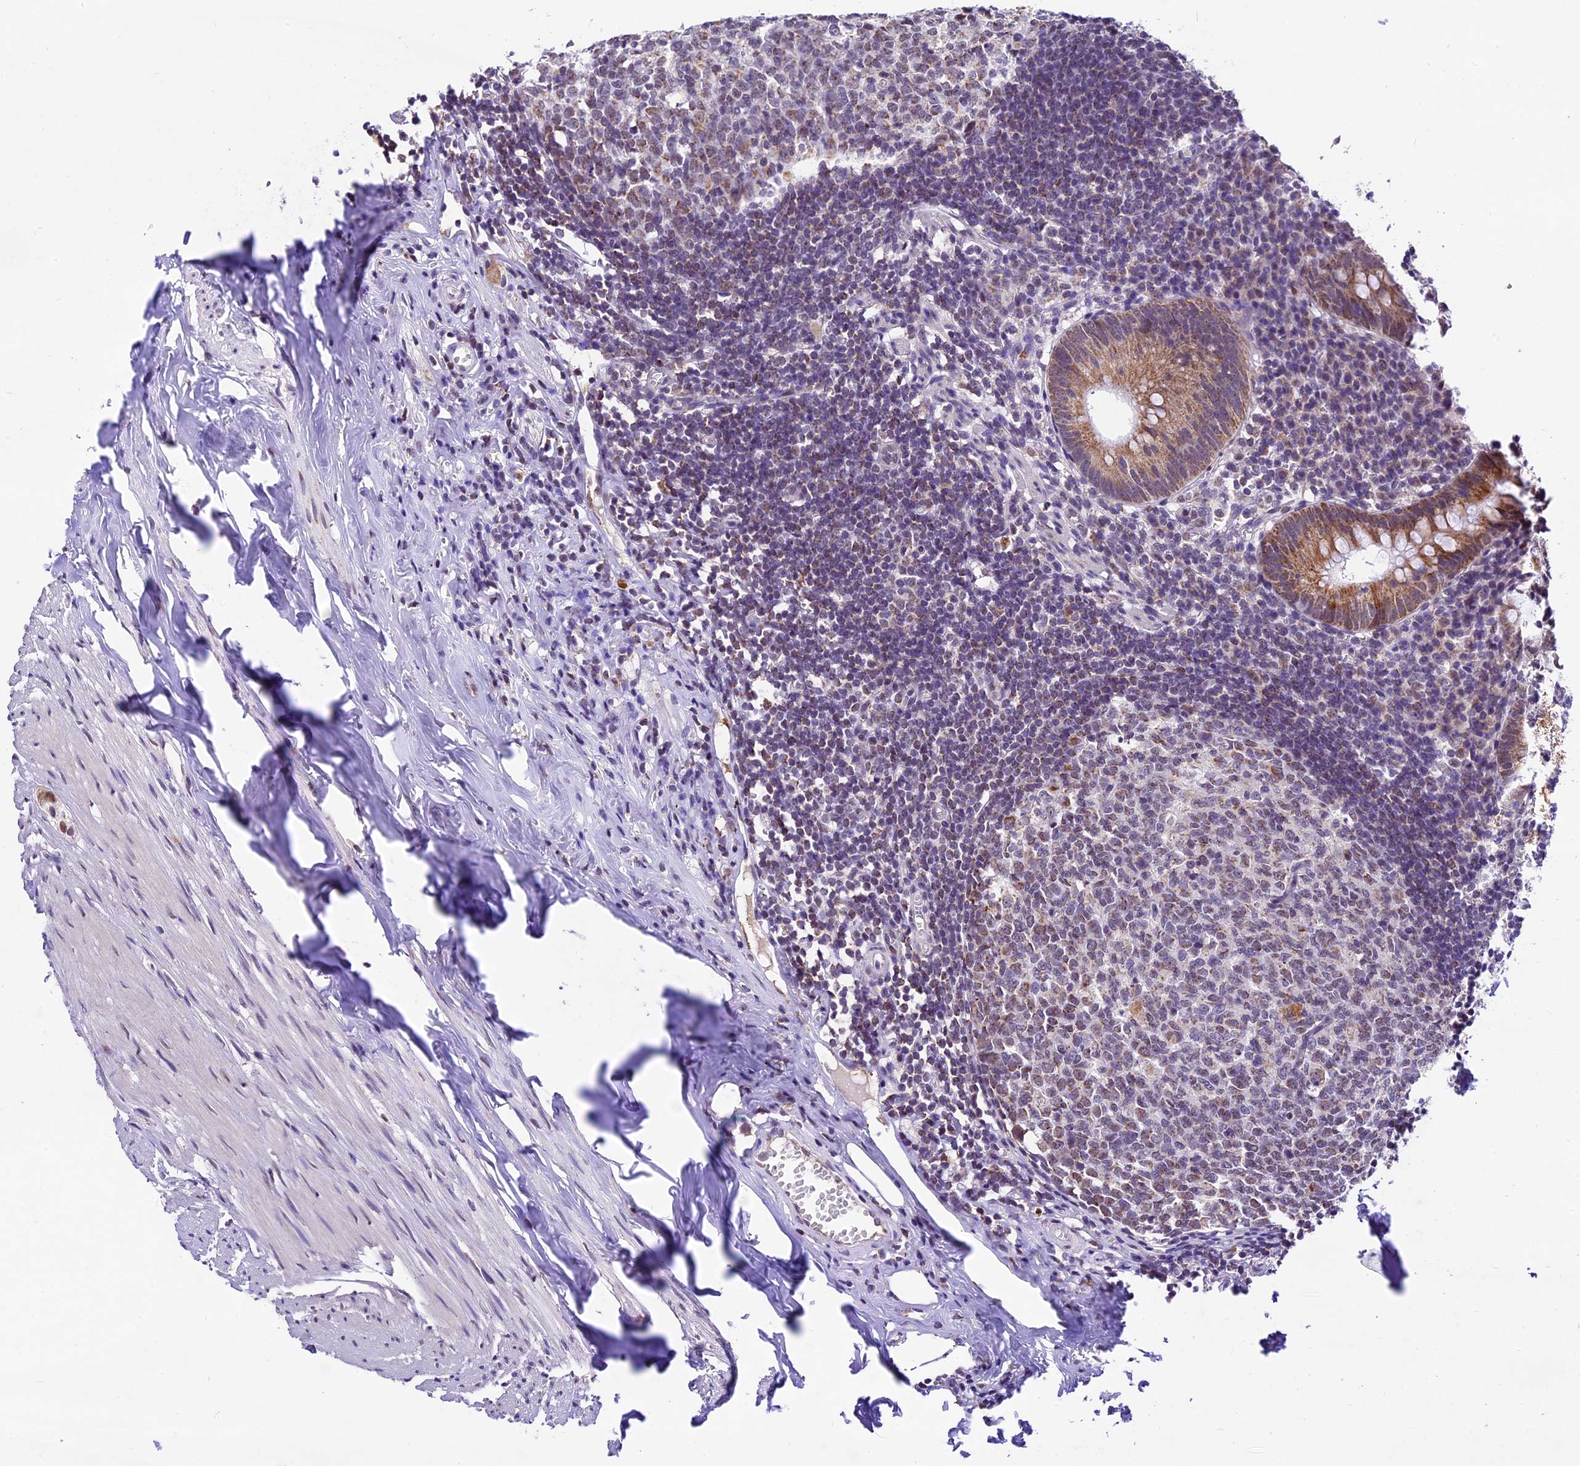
{"staining": {"intensity": "moderate", "quantity": ">75%", "location": "cytoplasmic/membranous"}, "tissue": "appendix", "cell_type": "Glandular cells", "image_type": "normal", "snomed": [{"axis": "morphology", "description": "Normal tissue, NOS"}, {"axis": "topography", "description": "Appendix"}], "caption": "There is medium levels of moderate cytoplasmic/membranous staining in glandular cells of normal appendix, as demonstrated by immunohistochemical staining (brown color).", "gene": "CARS2", "patient": {"sex": "female", "age": 51}}